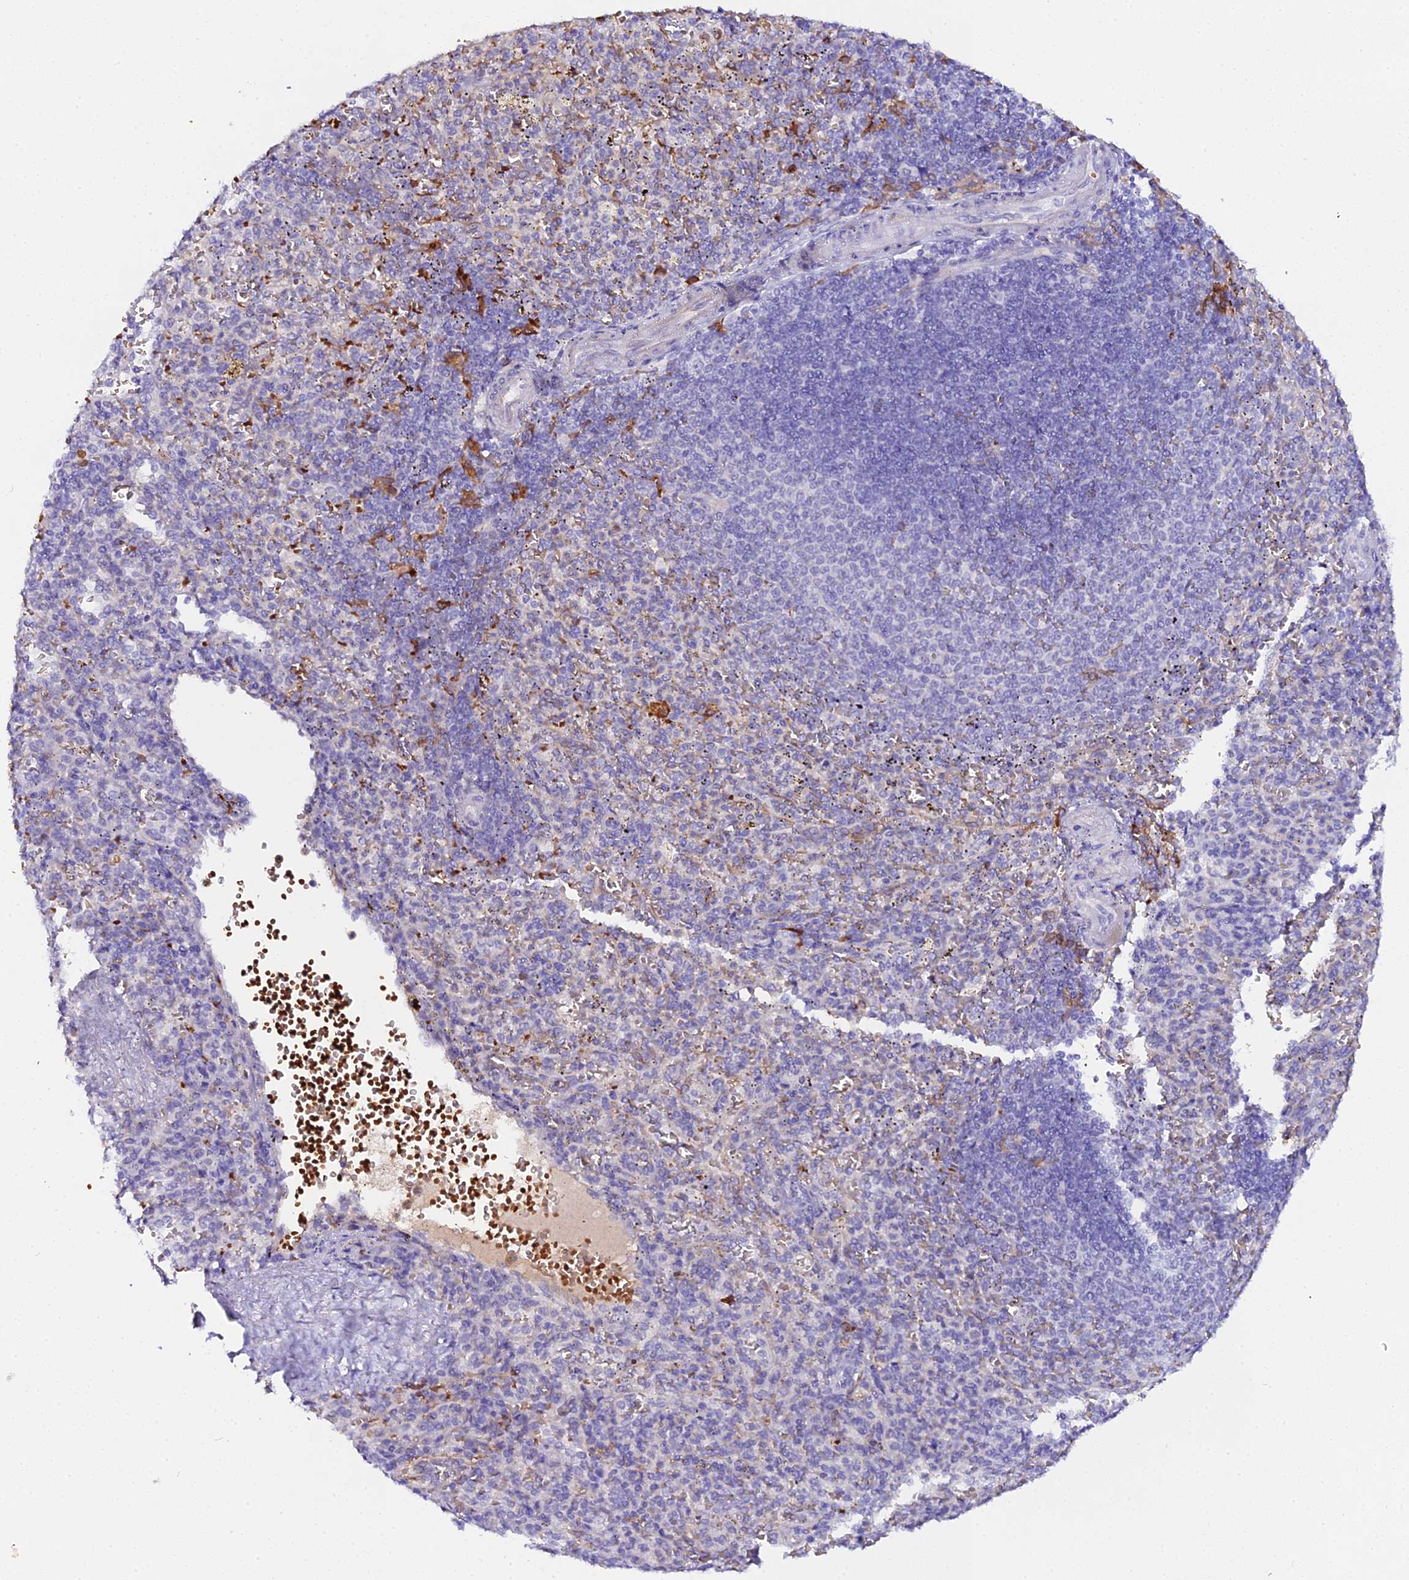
{"staining": {"intensity": "moderate", "quantity": "<25%", "location": "cytoplasmic/membranous"}, "tissue": "spleen", "cell_type": "Cells in red pulp", "image_type": "normal", "snomed": [{"axis": "morphology", "description": "Normal tissue, NOS"}, {"axis": "topography", "description": "Spleen"}], "caption": "Approximately <25% of cells in red pulp in normal human spleen exhibit moderate cytoplasmic/membranous protein expression as visualized by brown immunohistochemical staining.", "gene": "CFAP45", "patient": {"sex": "female", "age": 21}}